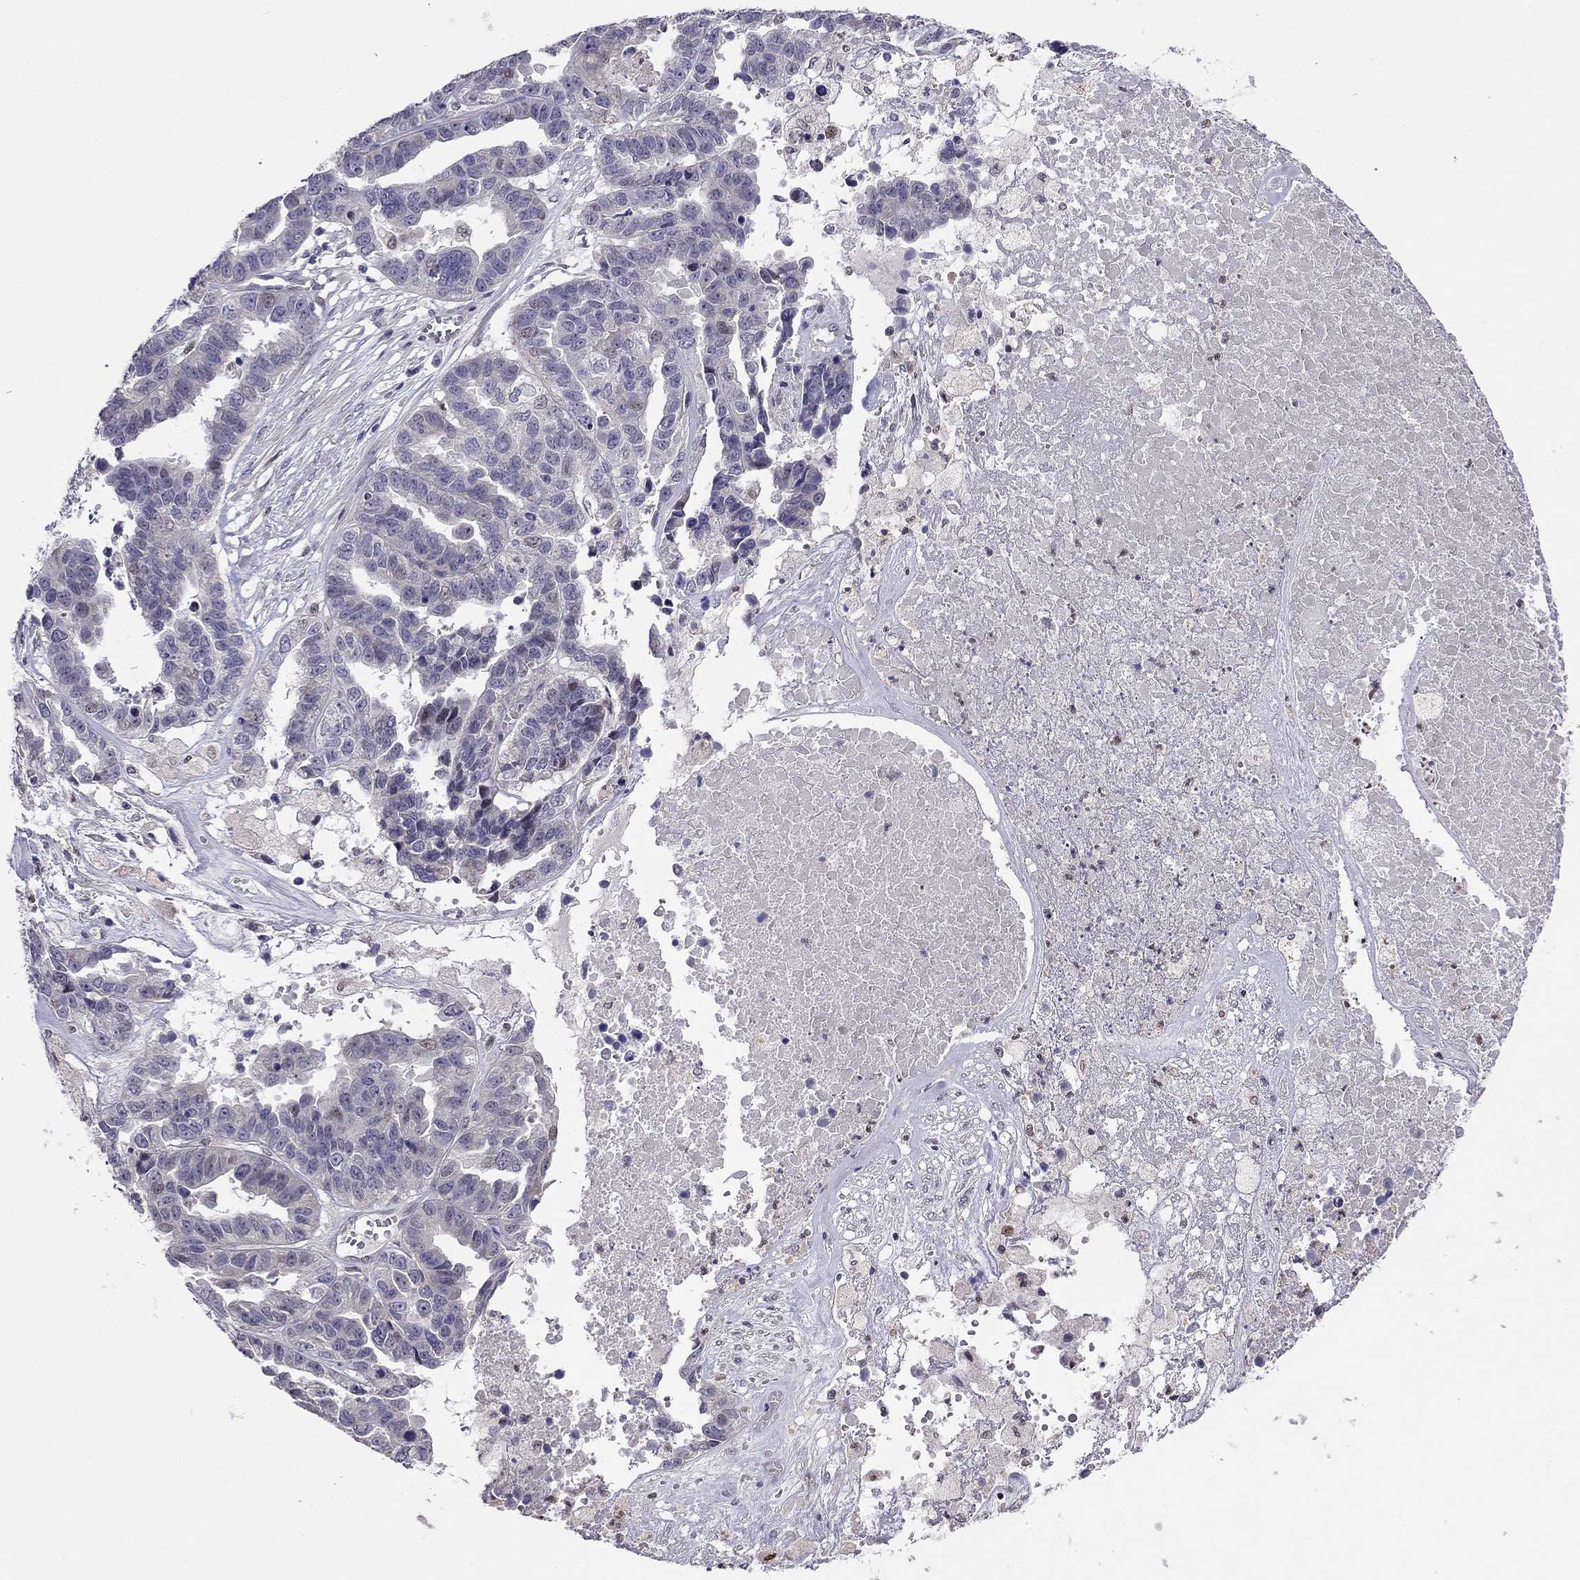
{"staining": {"intensity": "negative", "quantity": "none", "location": "none"}, "tissue": "ovarian cancer", "cell_type": "Tumor cells", "image_type": "cancer", "snomed": [{"axis": "morphology", "description": "Cystadenocarcinoma, serous, NOS"}, {"axis": "topography", "description": "Ovary"}], "caption": "A histopathology image of human serous cystadenocarcinoma (ovarian) is negative for staining in tumor cells.", "gene": "LRRC39", "patient": {"sex": "female", "age": 87}}